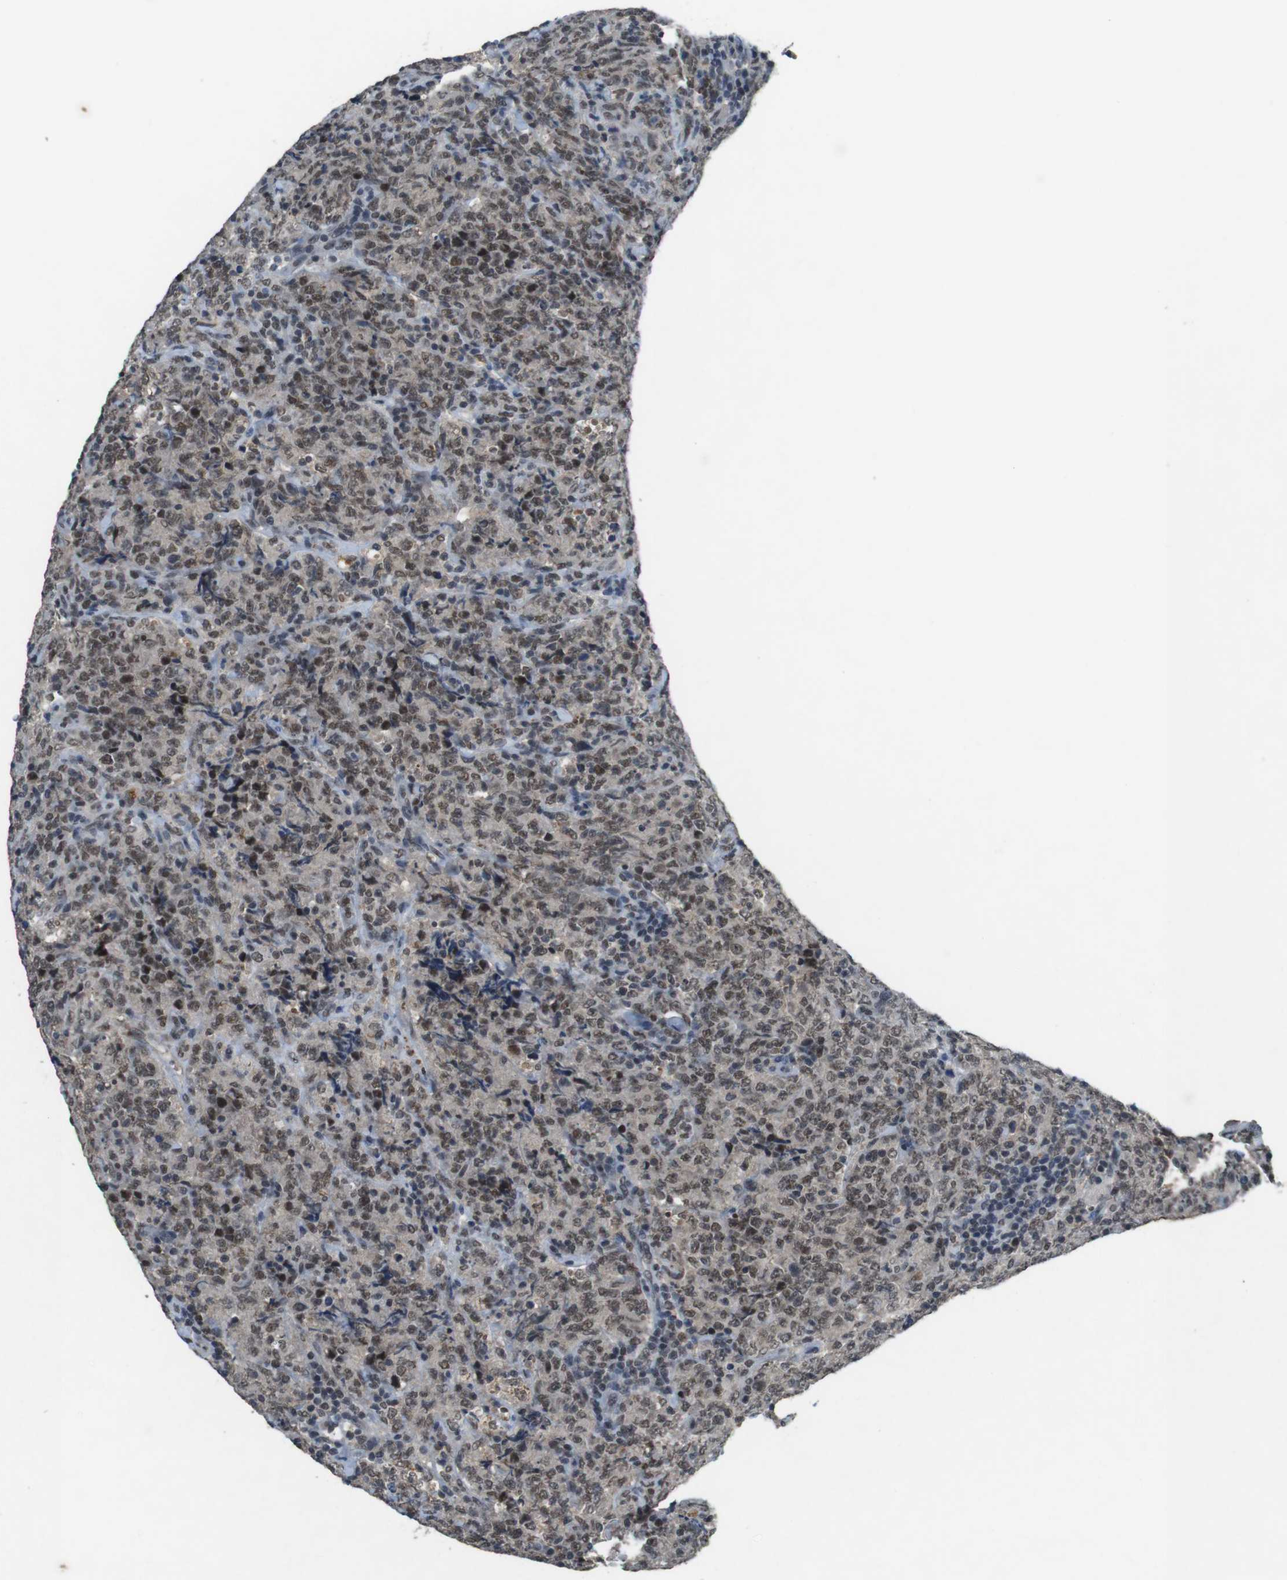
{"staining": {"intensity": "moderate", "quantity": ">75%", "location": "cytoplasmic/membranous,nuclear"}, "tissue": "lymphoma", "cell_type": "Tumor cells", "image_type": "cancer", "snomed": [{"axis": "morphology", "description": "Malignant lymphoma, non-Hodgkin's type, High grade"}, {"axis": "topography", "description": "Tonsil"}], "caption": "High-power microscopy captured an immunohistochemistry histopathology image of lymphoma, revealing moderate cytoplasmic/membranous and nuclear staining in approximately >75% of tumor cells.", "gene": "USP7", "patient": {"sex": "female", "age": 36}}